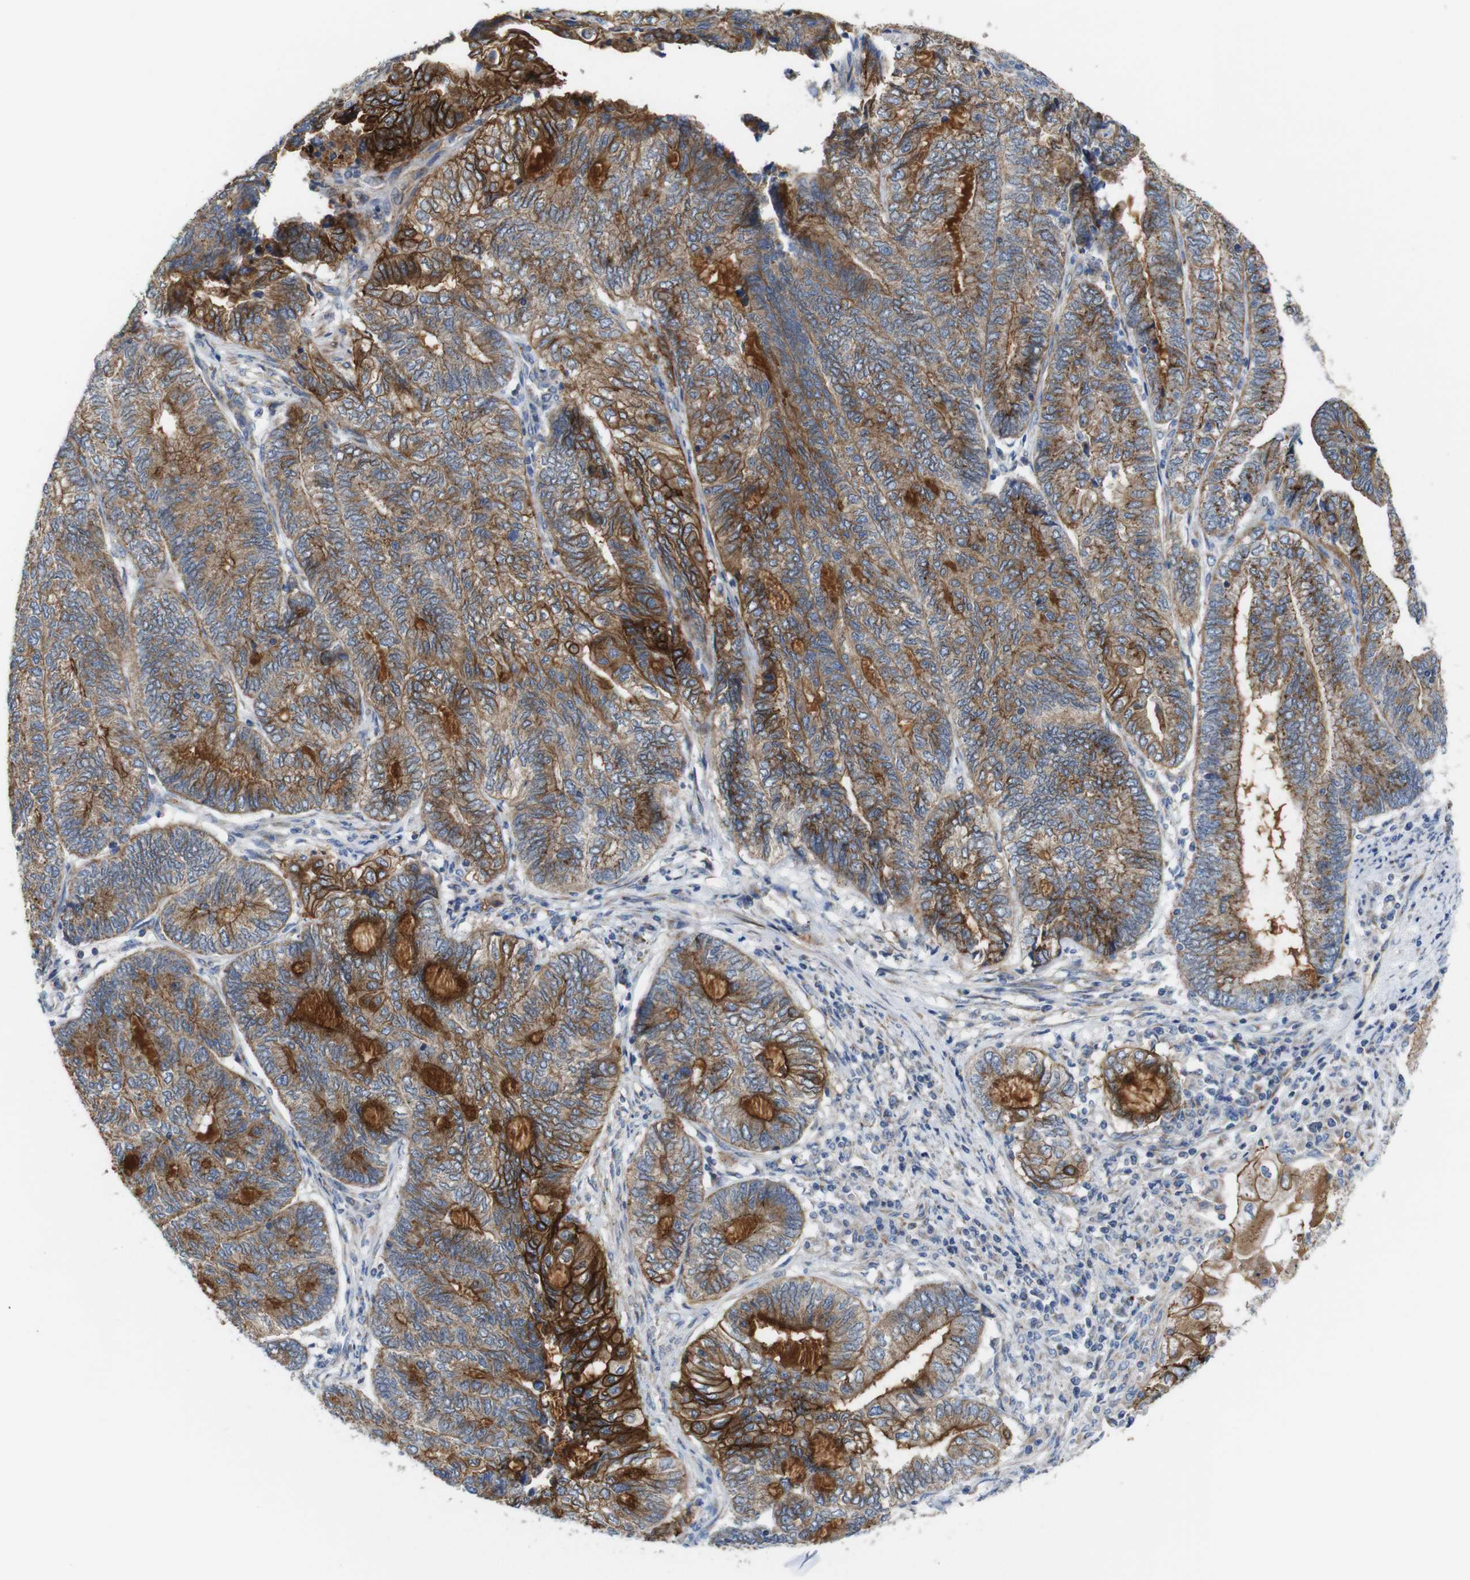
{"staining": {"intensity": "moderate", "quantity": ">75%", "location": "cytoplasmic/membranous"}, "tissue": "endometrial cancer", "cell_type": "Tumor cells", "image_type": "cancer", "snomed": [{"axis": "morphology", "description": "Adenocarcinoma, NOS"}, {"axis": "topography", "description": "Uterus"}, {"axis": "topography", "description": "Endometrium"}], "caption": "This is an image of IHC staining of endometrial cancer (adenocarcinoma), which shows moderate positivity in the cytoplasmic/membranous of tumor cells.", "gene": "EFCAB14", "patient": {"sex": "female", "age": 70}}